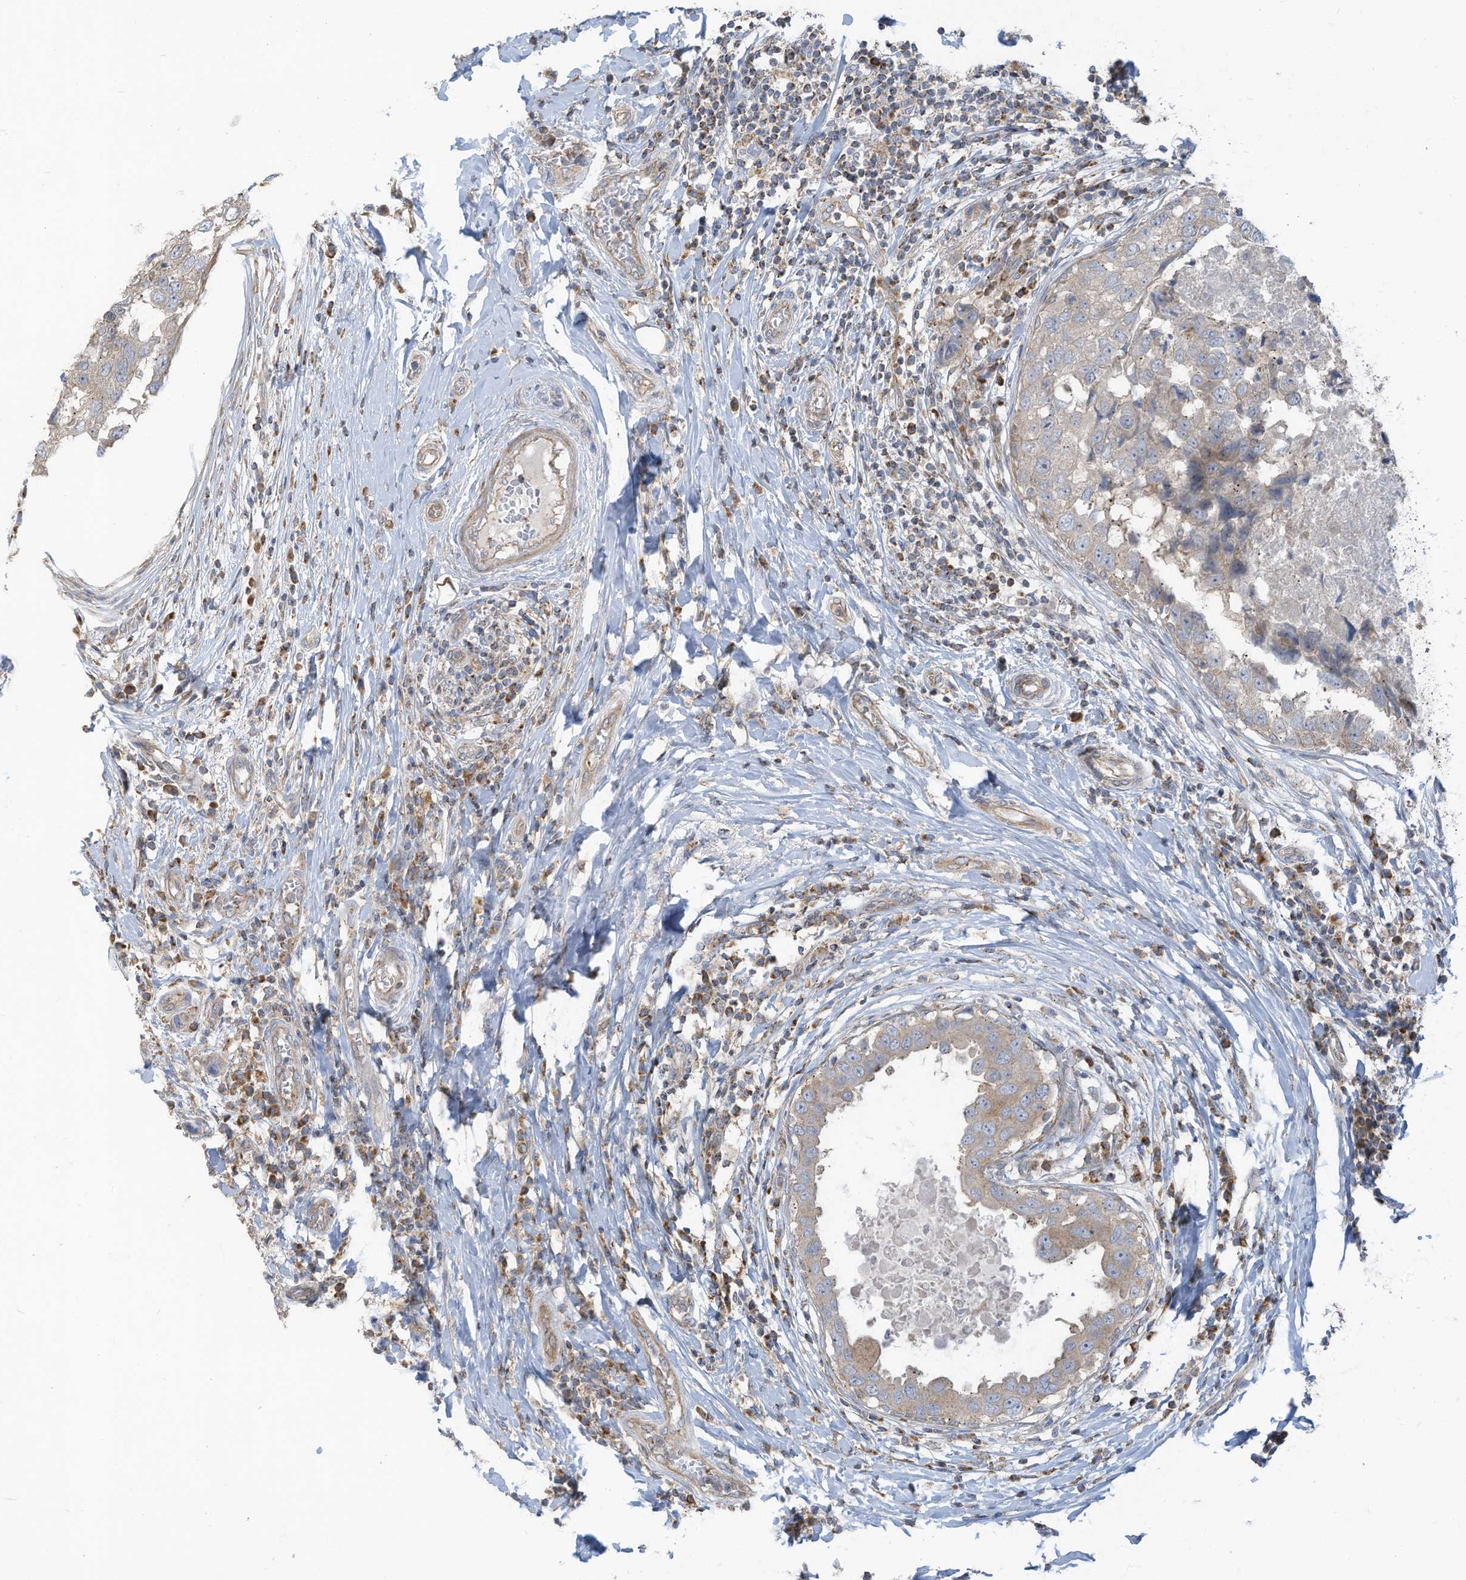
{"staining": {"intensity": "weak", "quantity": "<25%", "location": "cytoplasmic/membranous"}, "tissue": "breast cancer", "cell_type": "Tumor cells", "image_type": "cancer", "snomed": [{"axis": "morphology", "description": "Duct carcinoma"}, {"axis": "topography", "description": "Breast"}], "caption": "Photomicrograph shows no significant protein staining in tumor cells of breast cancer (infiltrating ductal carcinoma). The staining was performed using DAB to visualize the protein expression in brown, while the nuclei were stained in blue with hematoxylin (Magnification: 20x).", "gene": "GTPBP2", "patient": {"sex": "female", "age": 27}}